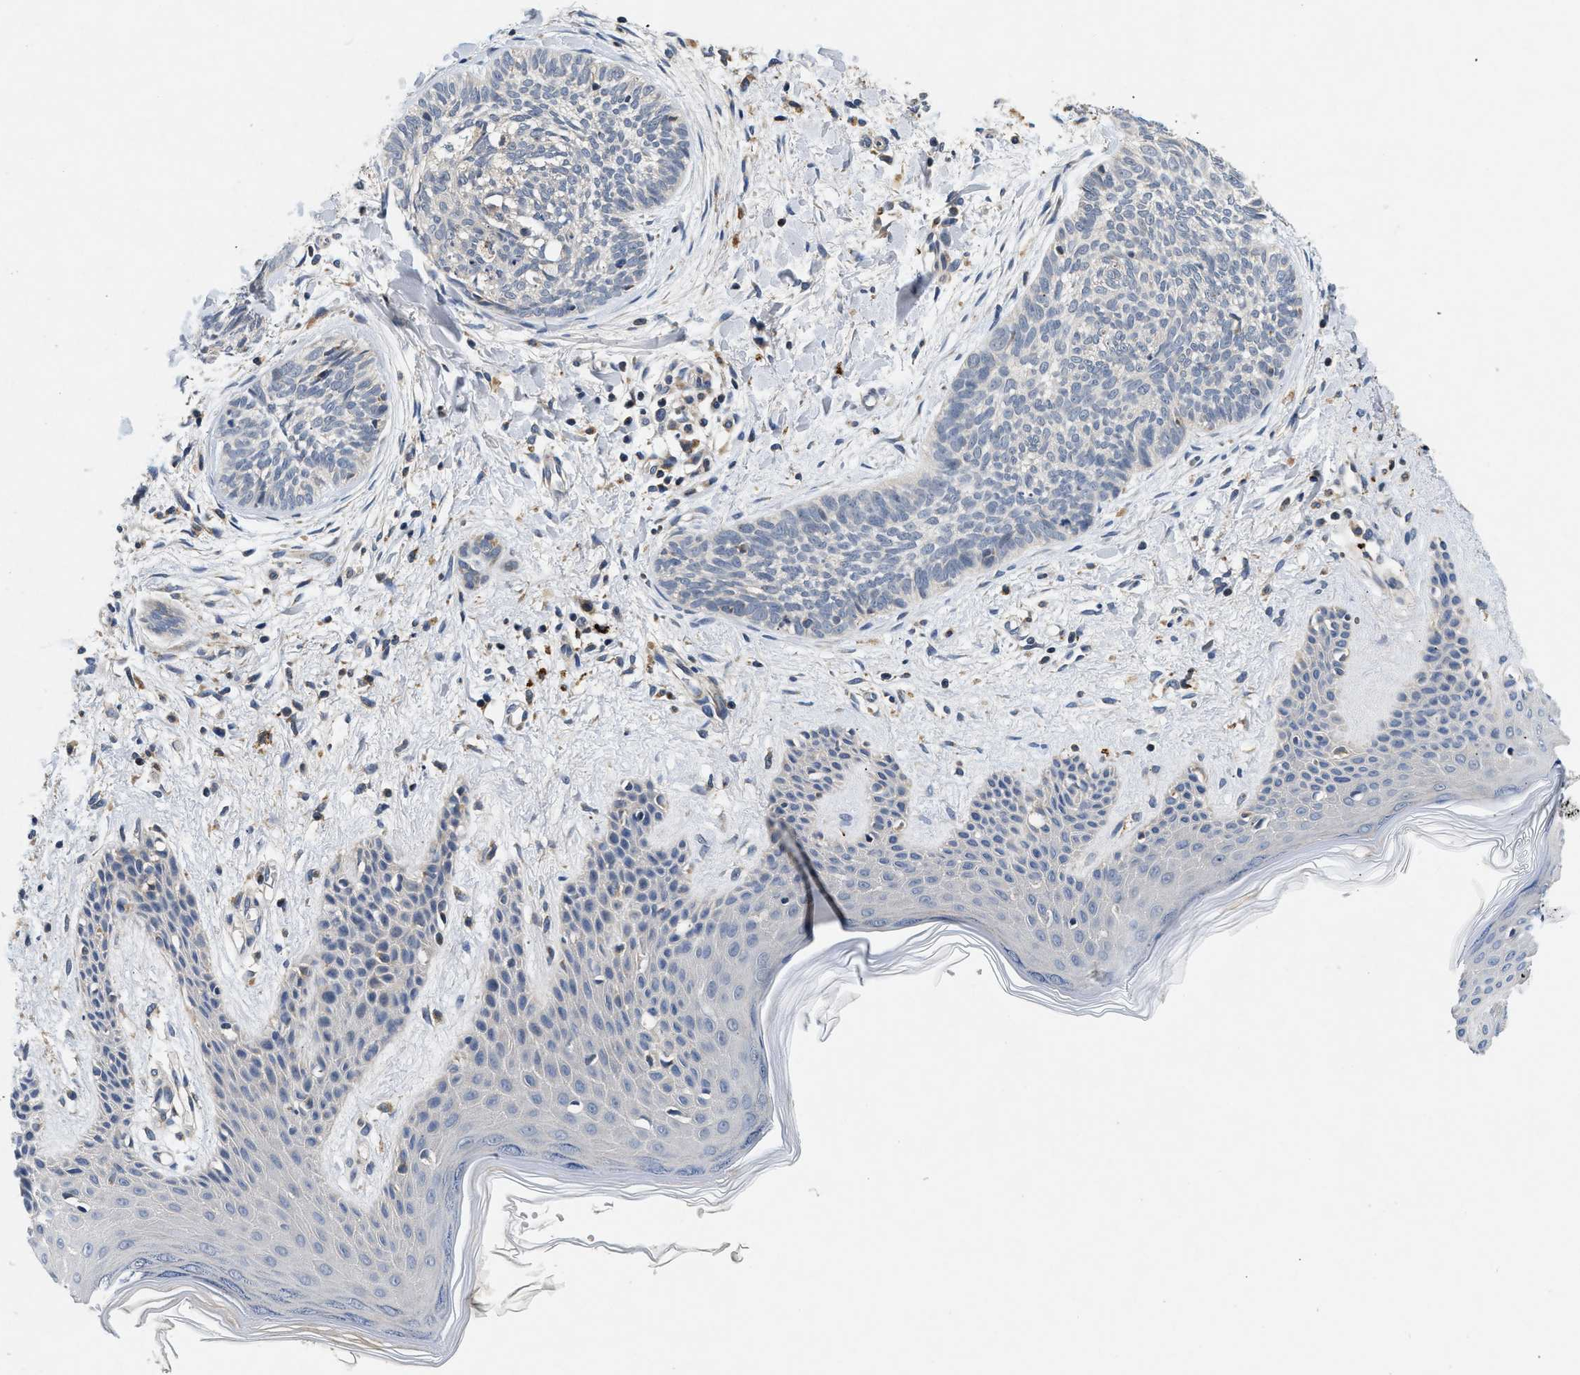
{"staining": {"intensity": "negative", "quantity": "none", "location": "none"}, "tissue": "skin cancer", "cell_type": "Tumor cells", "image_type": "cancer", "snomed": [{"axis": "morphology", "description": "Basal cell carcinoma"}, {"axis": "topography", "description": "Skin"}], "caption": "Immunohistochemistry (IHC) of skin basal cell carcinoma shows no expression in tumor cells.", "gene": "PDP1", "patient": {"sex": "female", "age": 59}}